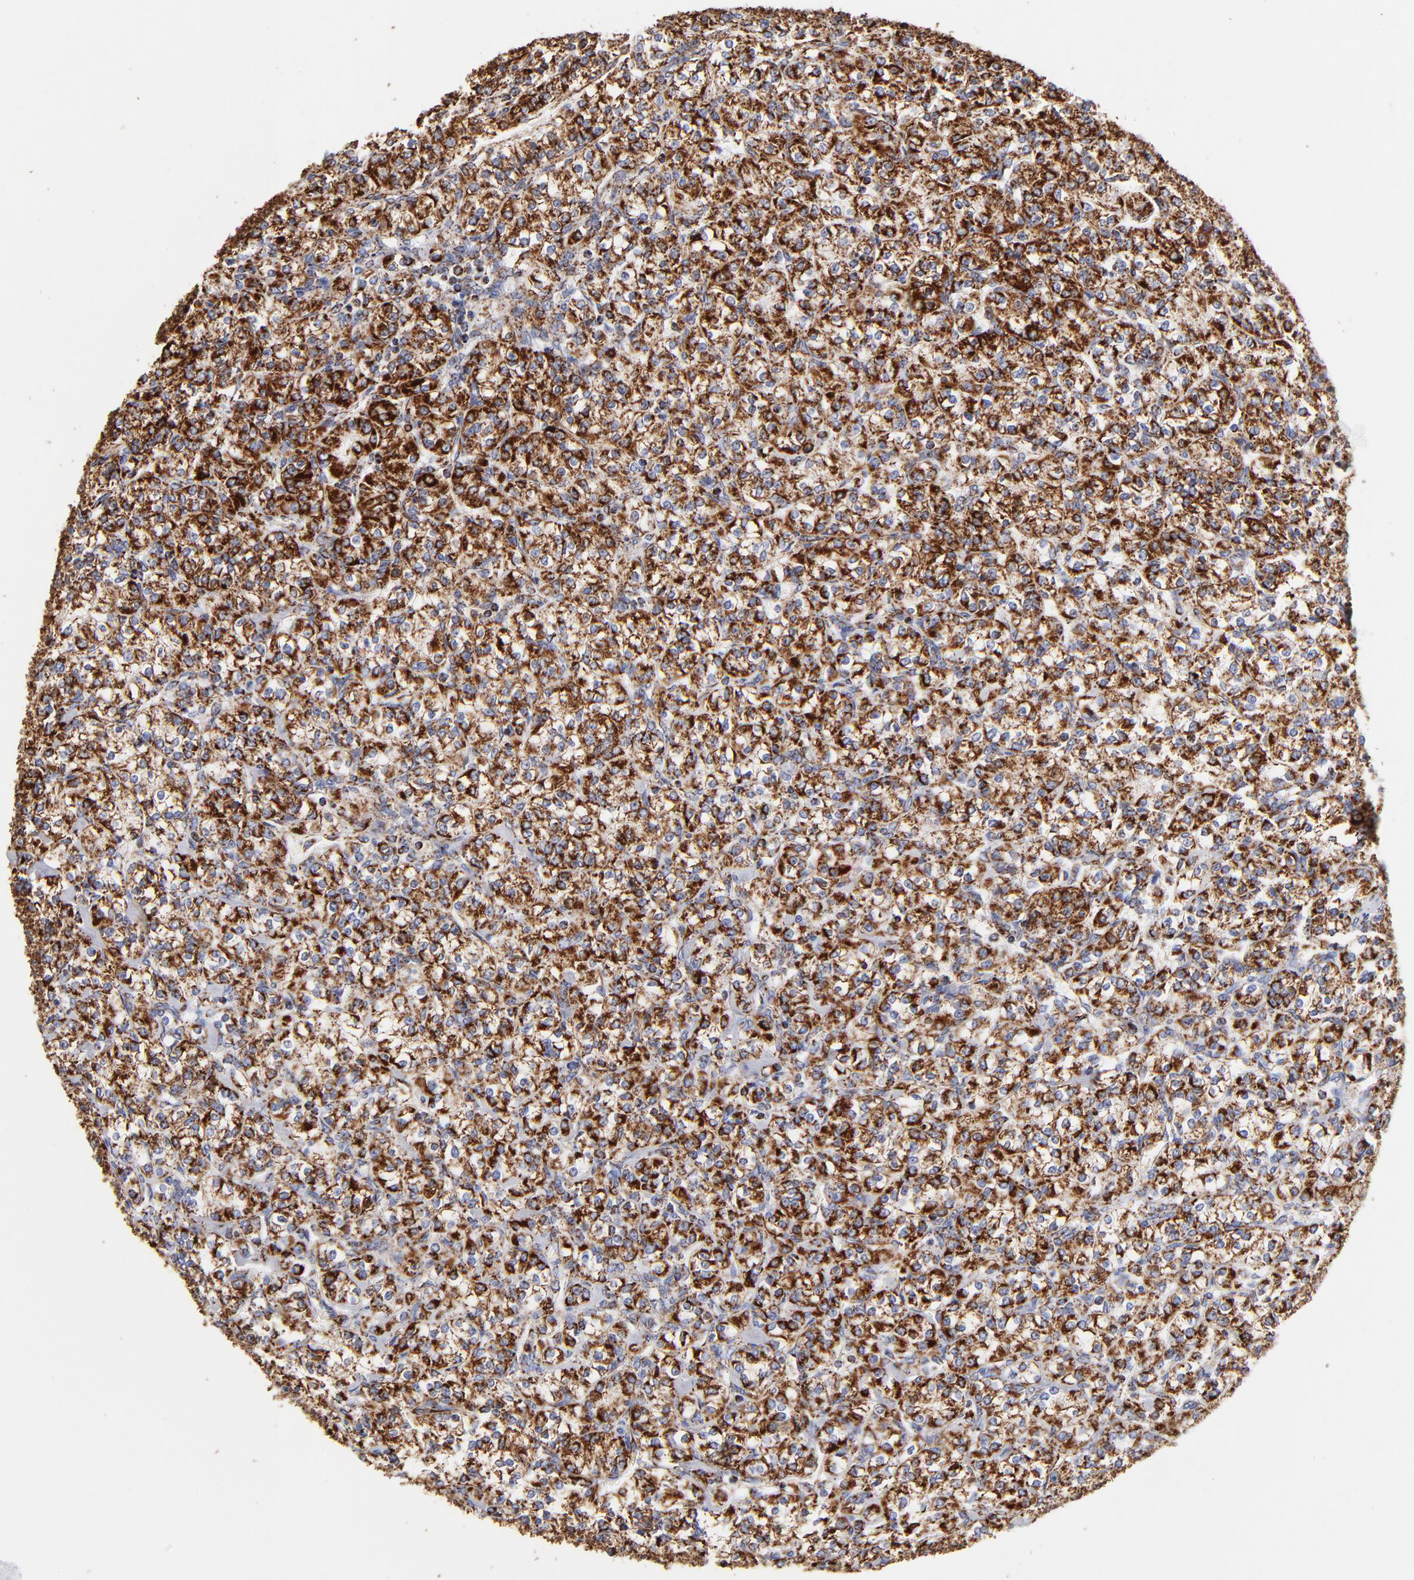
{"staining": {"intensity": "strong", "quantity": ">75%", "location": "cytoplasmic/membranous"}, "tissue": "renal cancer", "cell_type": "Tumor cells", "image_type": "cancer", "snomed": [{"axis": "morphology", "description": "Adenocarcinoma, NOS"}, {"axis": "topography", "description": "Kidney"}], "caption": "Immunohistochemistry of renal cancer displays high levels of strong cytoplasmic/membranous staining in approximately >75% of tumor cells.", "gene": "PHB1", "patient": {"sex": "male", "age": 77}}